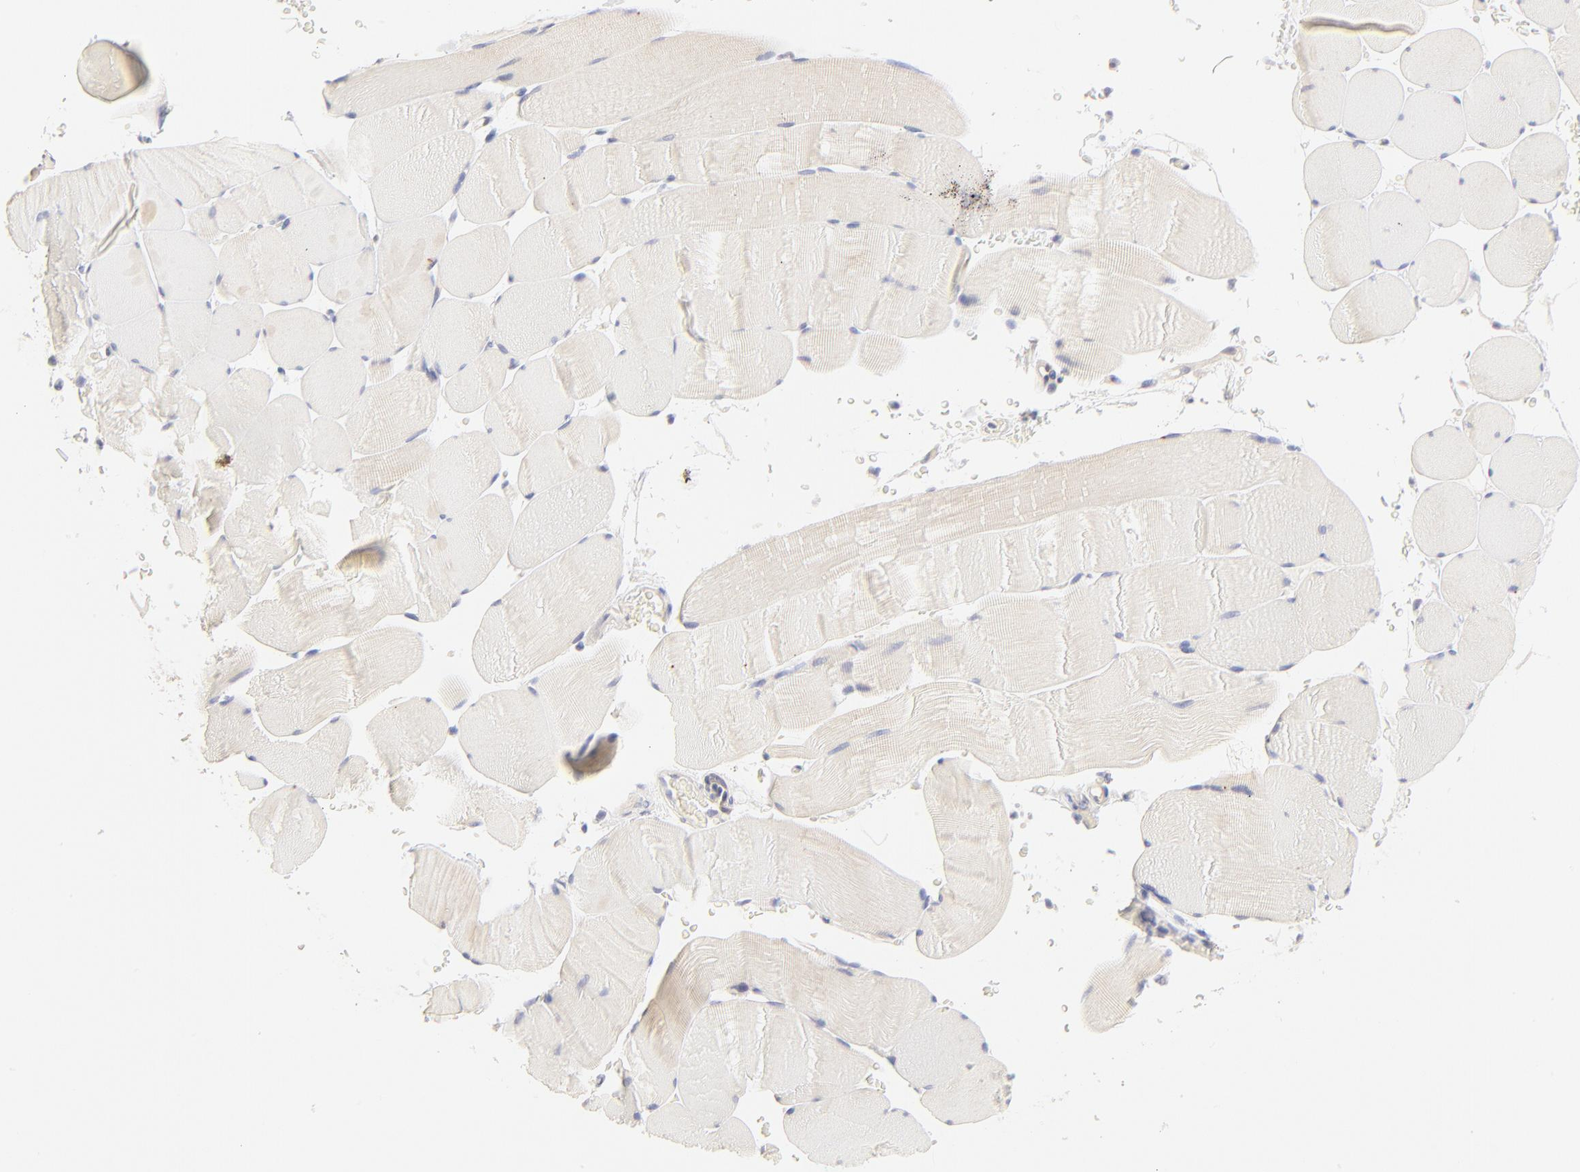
{"staining": {"intensity": "weak", "quantity": "25%-75%", "location": "cytoplasmic/membranous"}, "tissue": "skeletal muscle", "cell_type": "Myocytes", "image_type": "normal", "snomed": [{"axis": "morphology", "description": "Normal tissue, NOS"}, {"axis": "topography", "description": "Skeletal muscle"}], "caption": "Unremarkable skeletal muscle demonstrates weak cytoplasmic/membranous staining in about 25%-75% of myocytes The staining was performed using DAB (3,3'-diaminobenzidine) to visualize the protein expression in brown, while the nuclei were stained in blue with hematoxylin (Magnification: 20x)..", "gene": "NKX2", "patient": {"sex": "male", "age": 62}}